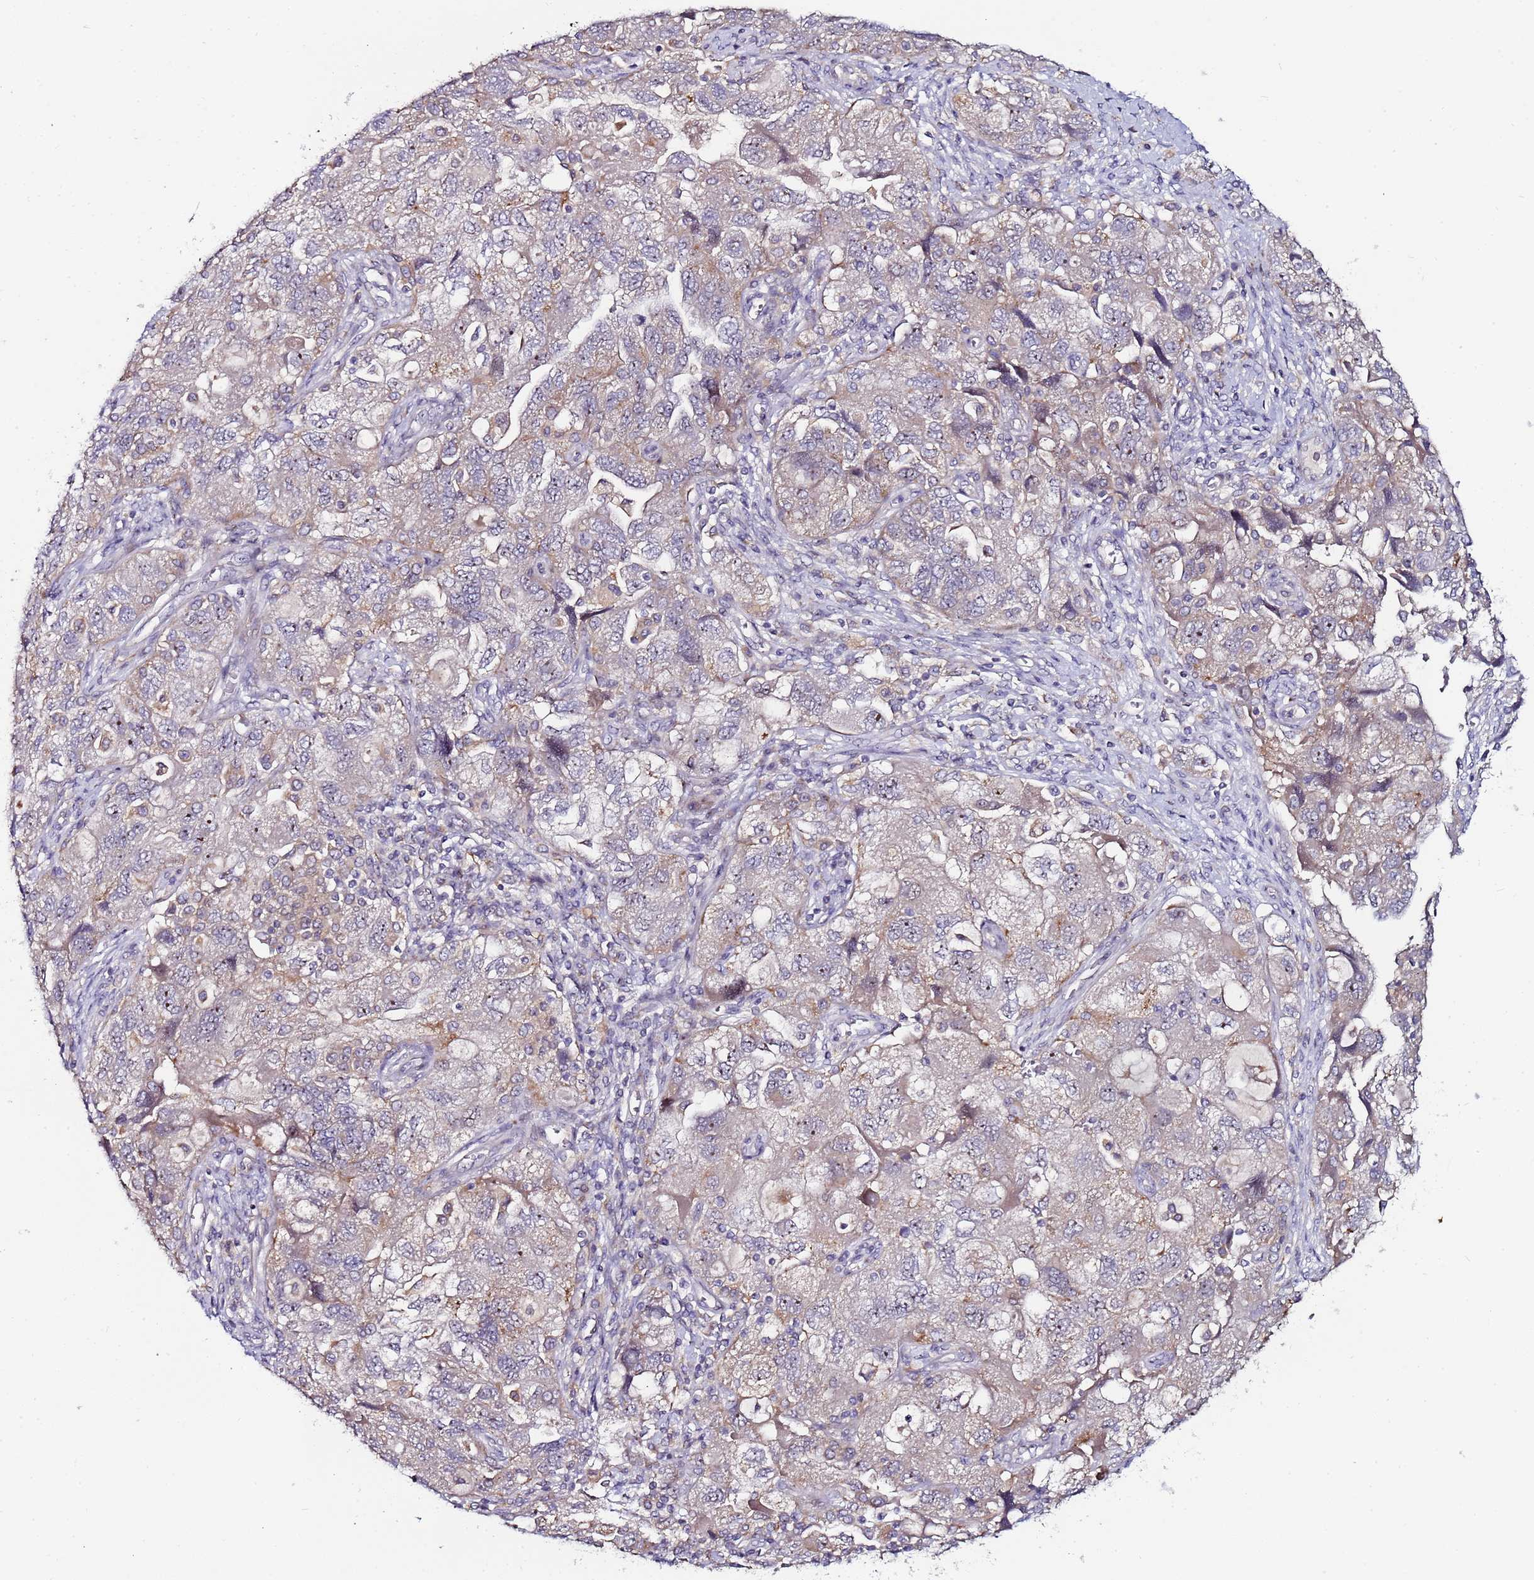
{"staining": {"intensity": "weak", "quantity": "<25%", "location": "cytoplasmic/membranous,nuclear"}, "tissue": "ovarian cancer", "cell_type": "Tumor cells", "image_type": "cancer", "snomed": [{"axis": "morphology", "description": "Carcinoma, NOS"}, {"axis": "morphology", "description": "Cystadenocarcinoma, serous, NOS"}, {"axis": "topography", "description": "Ovary"}], "caption": "Immunohistochemistry (IHC) of serous cystadenocarcinoma (ovarian) displays no positivity in tumor cells.", "gene": "KRI1", "patient": {"sex": "female", "age": 69}}